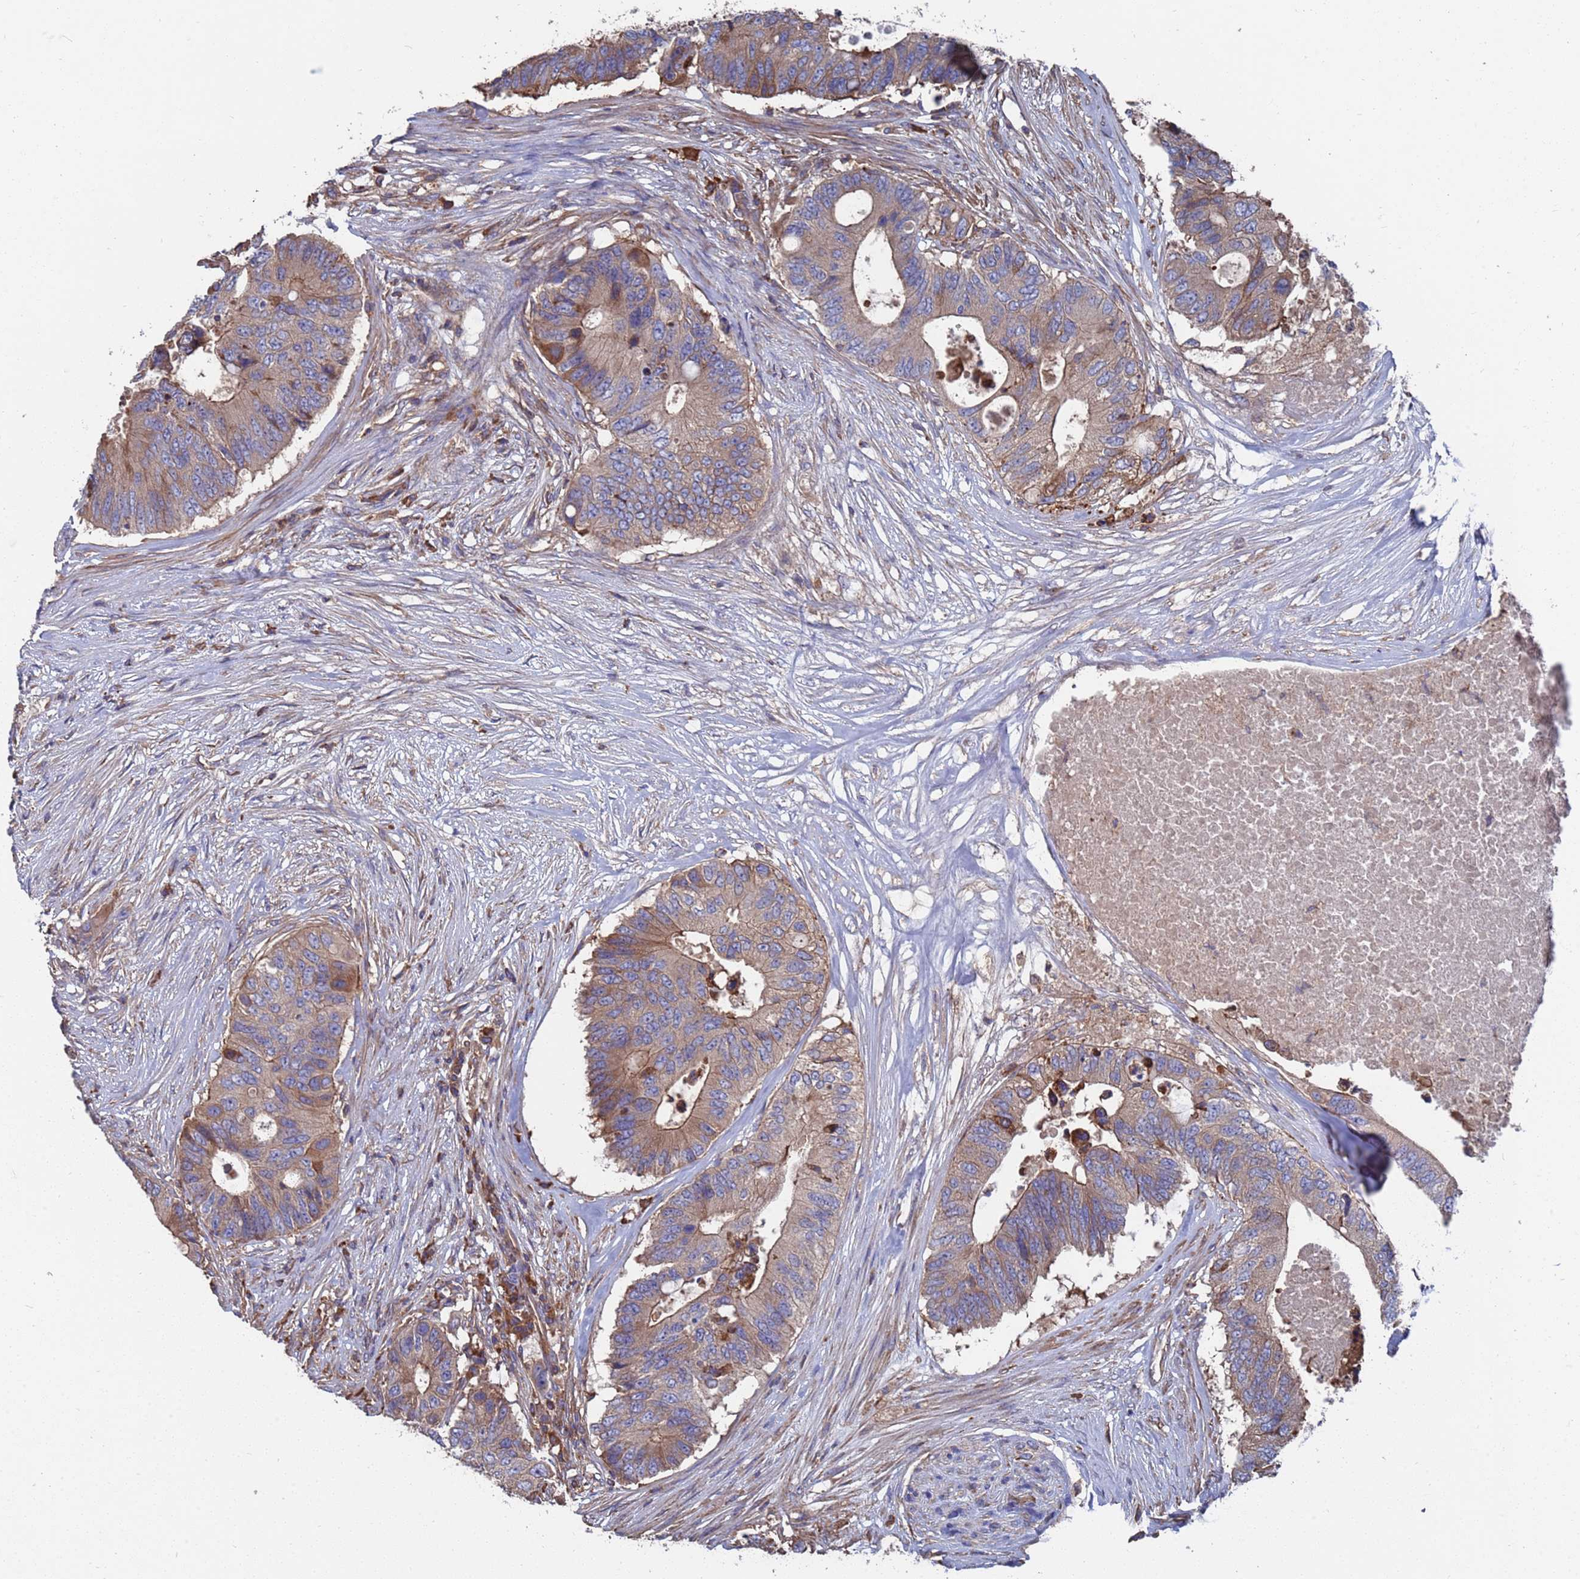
{"staining": {"intensity": "moderate", "quantity": "25%-75%", "location": "cytoplasmic/membranous"}, "tissue": "colorectal cancer", "cell_type": "Tumor cells", "image_type": "cancer", "snomed": [{"axis": "morphology", "description": "Adenocarcinoma, NOS"}, {"axis": "topography", "description": "Colon"}], "caption": "Immunohistochemistry (IHC) histopathology image of neoplastic tissue: human colorectal cancer (adenocarcinoma) stained using immunohistochemistry shows medium levels of moderate protein expression localized specifically in the cytoplasmic/membranous of tumor cells, appearing as a cytoplasmic/membranous brown color.", "gene": "PYCR1", "patient": {"sex": "male", "age": 71}}